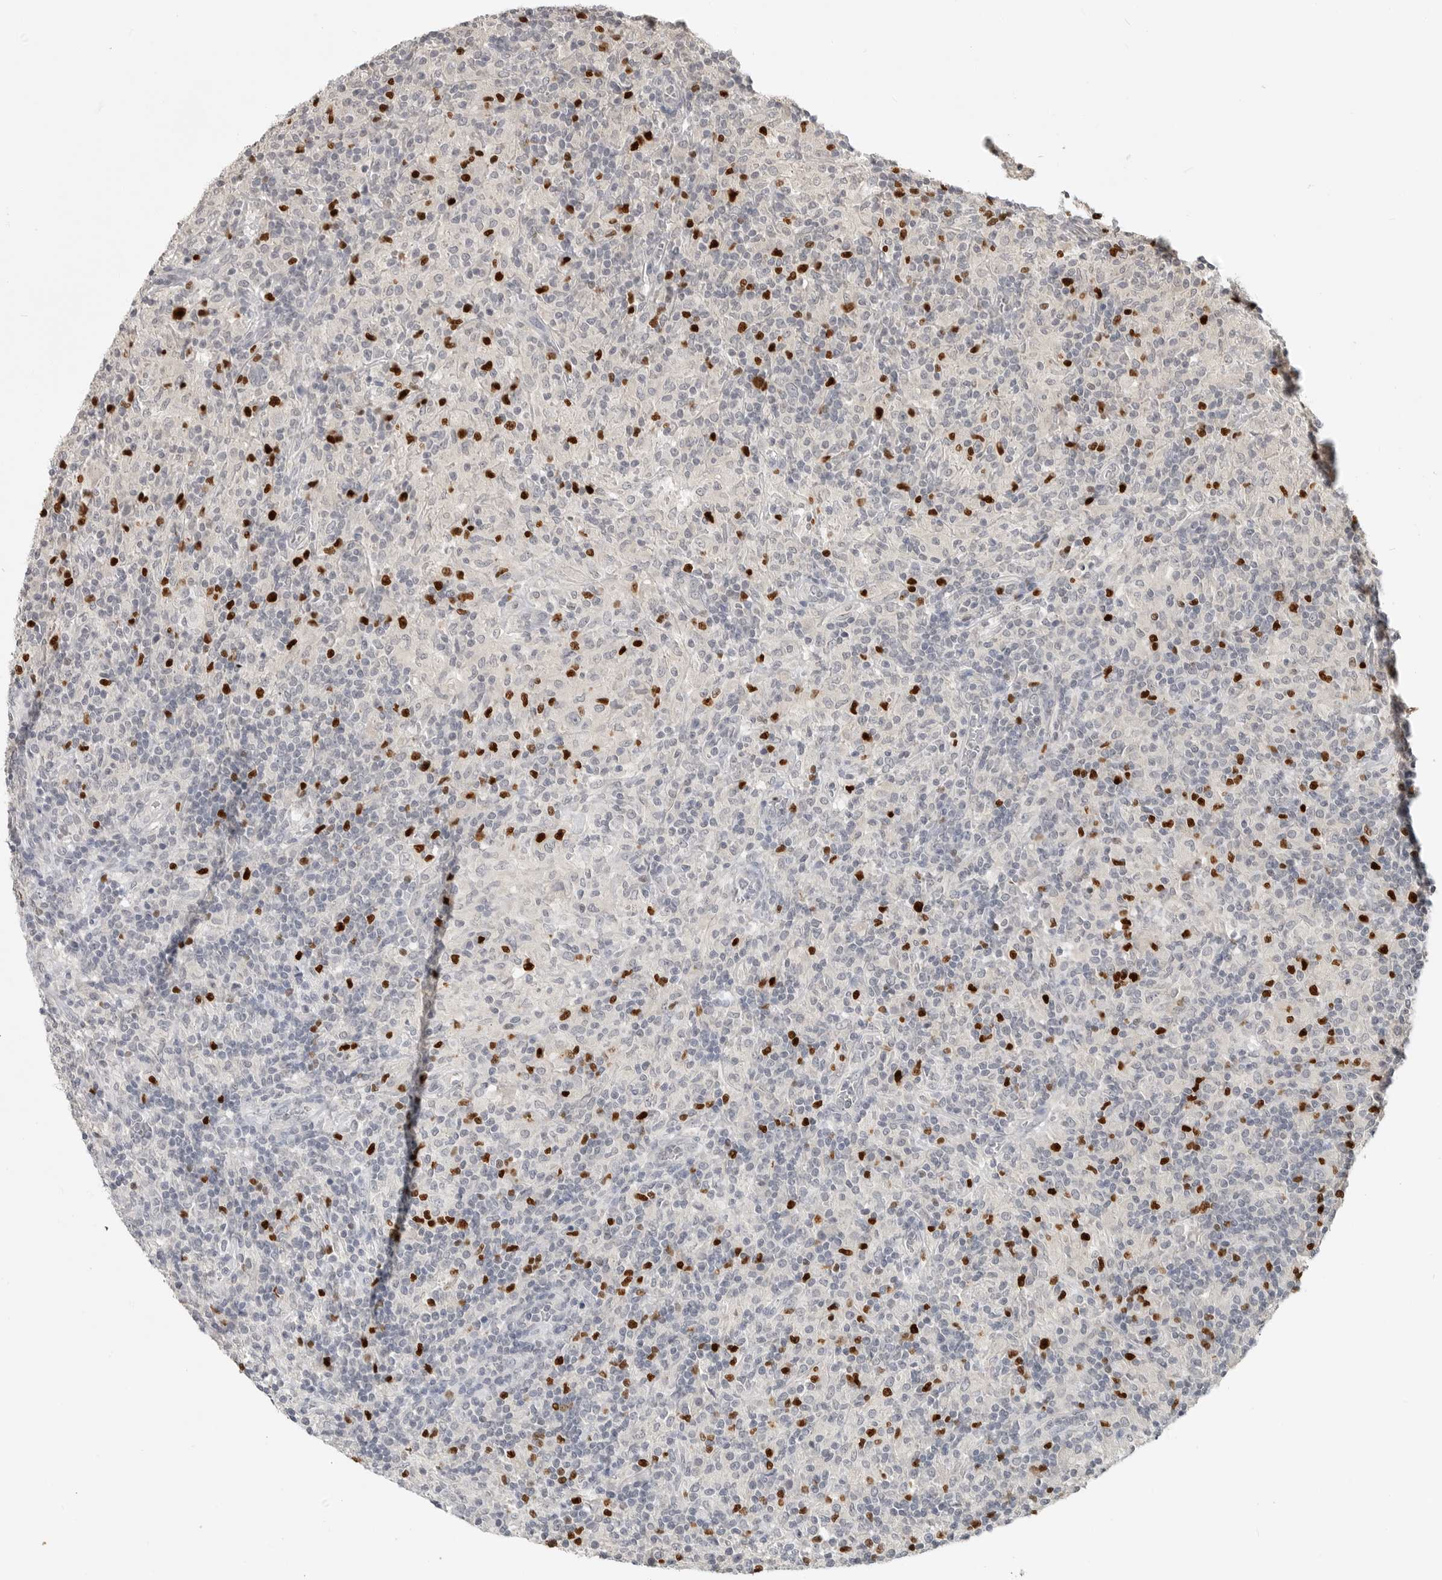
{"staining": {"intensity": "negative", "quantity": "none", "location": "none"}, "tissue": "lymphoma", "cell_type": "Tumor cells", "image_type": "cancer", "snomed": [{"axis": "morphology", "description": "Hodgkin's disease, NOS"}, {"axis": "topography", "description": "Lymph node"}], "caption": "The photomicrograph shows no significant staining in tumor cells of Hodgkin's disease.", "gene": "FOXP3", "patient": {"sex": "male", "age": 70}}